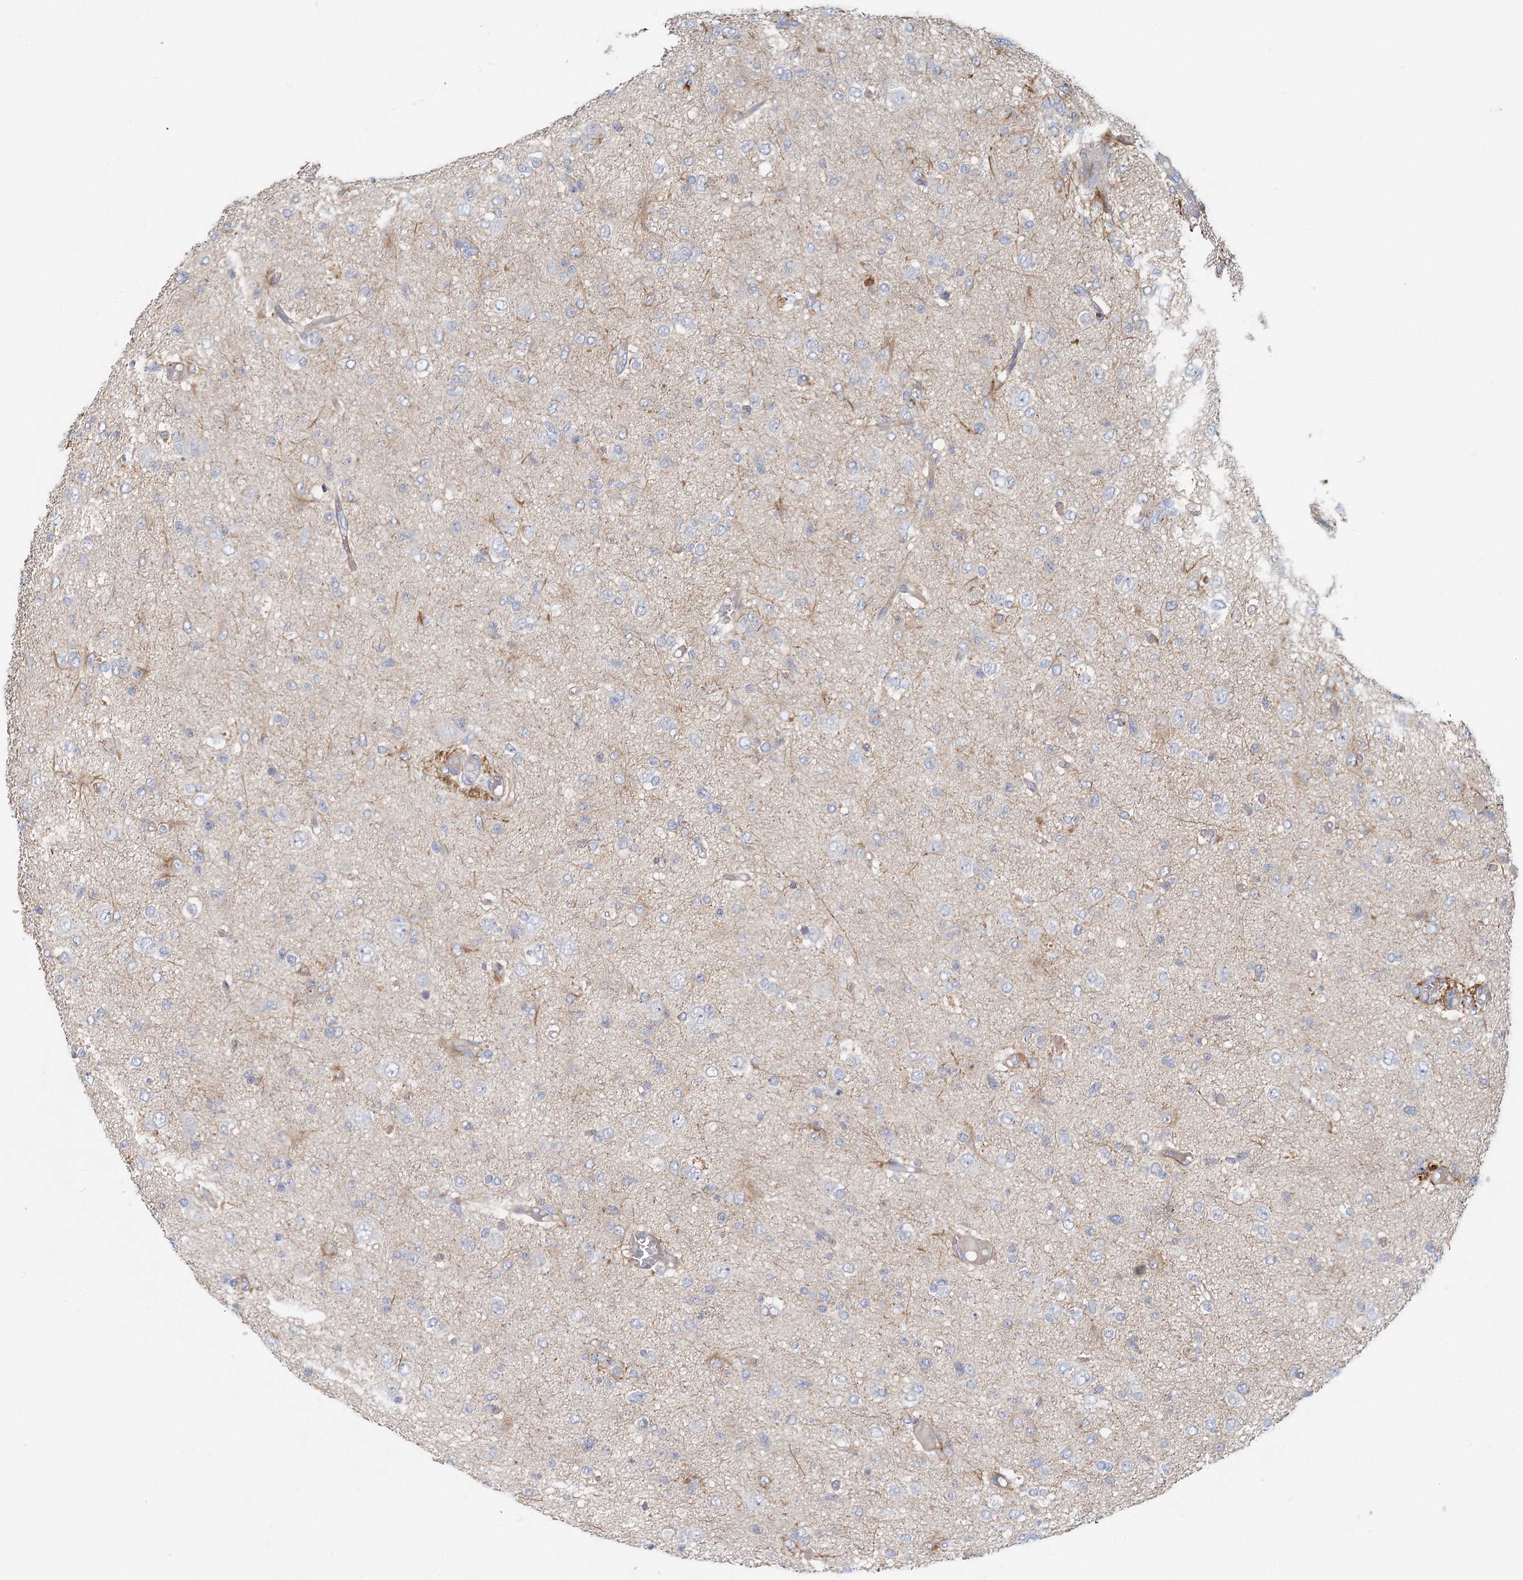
{"staining": {"intensity": "negative", "quantity": "none", "location": "none"}, "tissue": "glioma", "cell_type": "Tumor cells", "image_type": "cancer", "snomed": [{"axis": "morphology", "description": "Glioma, malignant, High grade"}, {"axis": "topography", "description": "Brain"}], "caption": "A high-resolution photomicrograph shows IHC staining of glioma, which reveals no significant expression in tumor cells.", "gene": "DNMBP", "patient": {"sex": "female", "age": 59}}